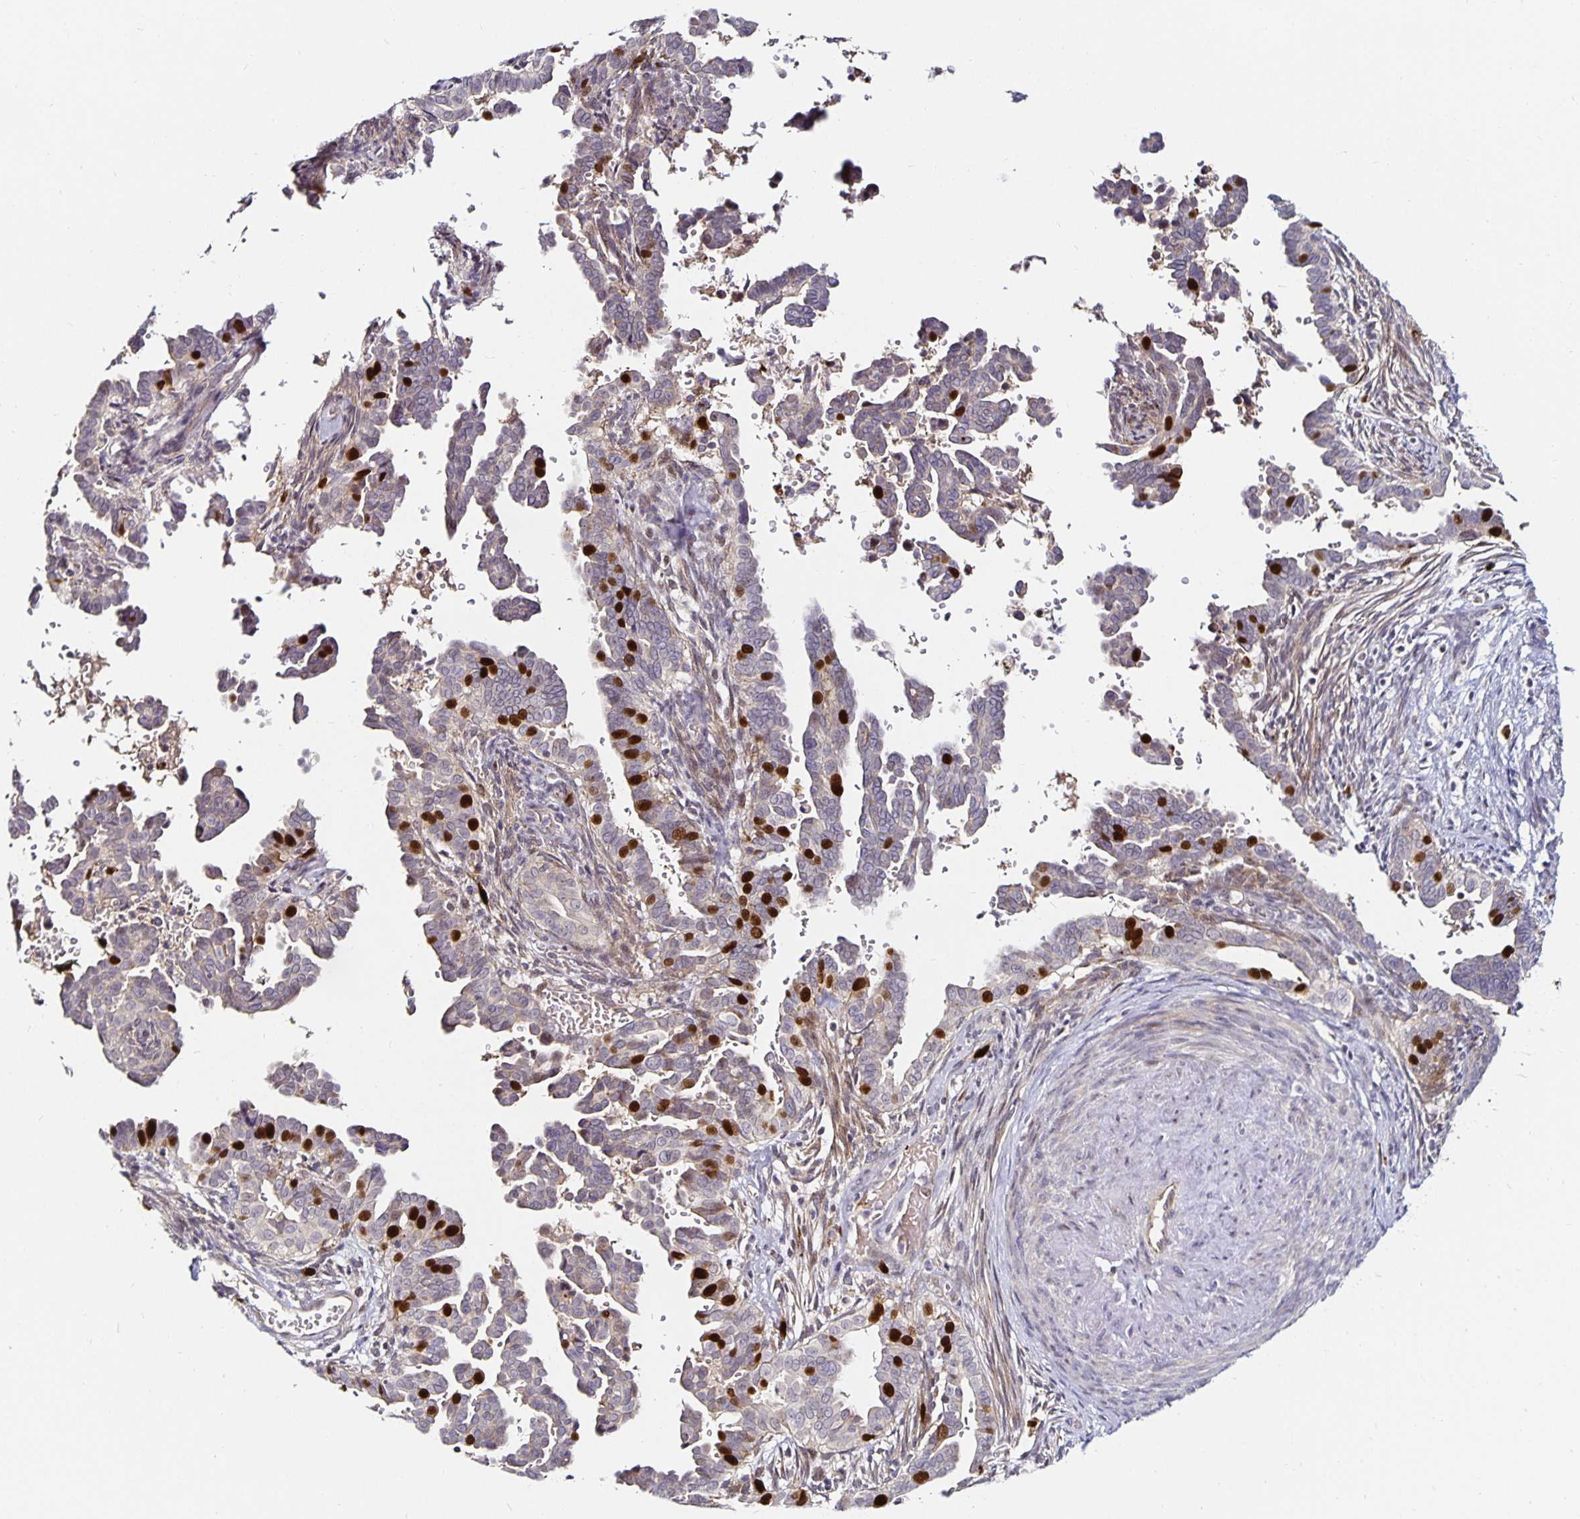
{"staining": {"intensity": "strong", "quantity": "<25%", "location": "nuclear"}, "tissue": "cervical cancer", "cell_type": "Tumor cells", "image_type": "cancer", "snomed": [{"axis": "morphology", "description": "Adenocarcinoma, NOS"}, {"axis": "morphology", "description": "Adenocarcinoma, Low grade"}, {"axis": "topography", "description": "Cervix"}], "caption": "Cervical cancer (adenocarcinoma) stained with a protein marker demonstrates strong staining in tumor cells.", "gene": "ANLN", "patient": {"sex": "female", "age": 35}}